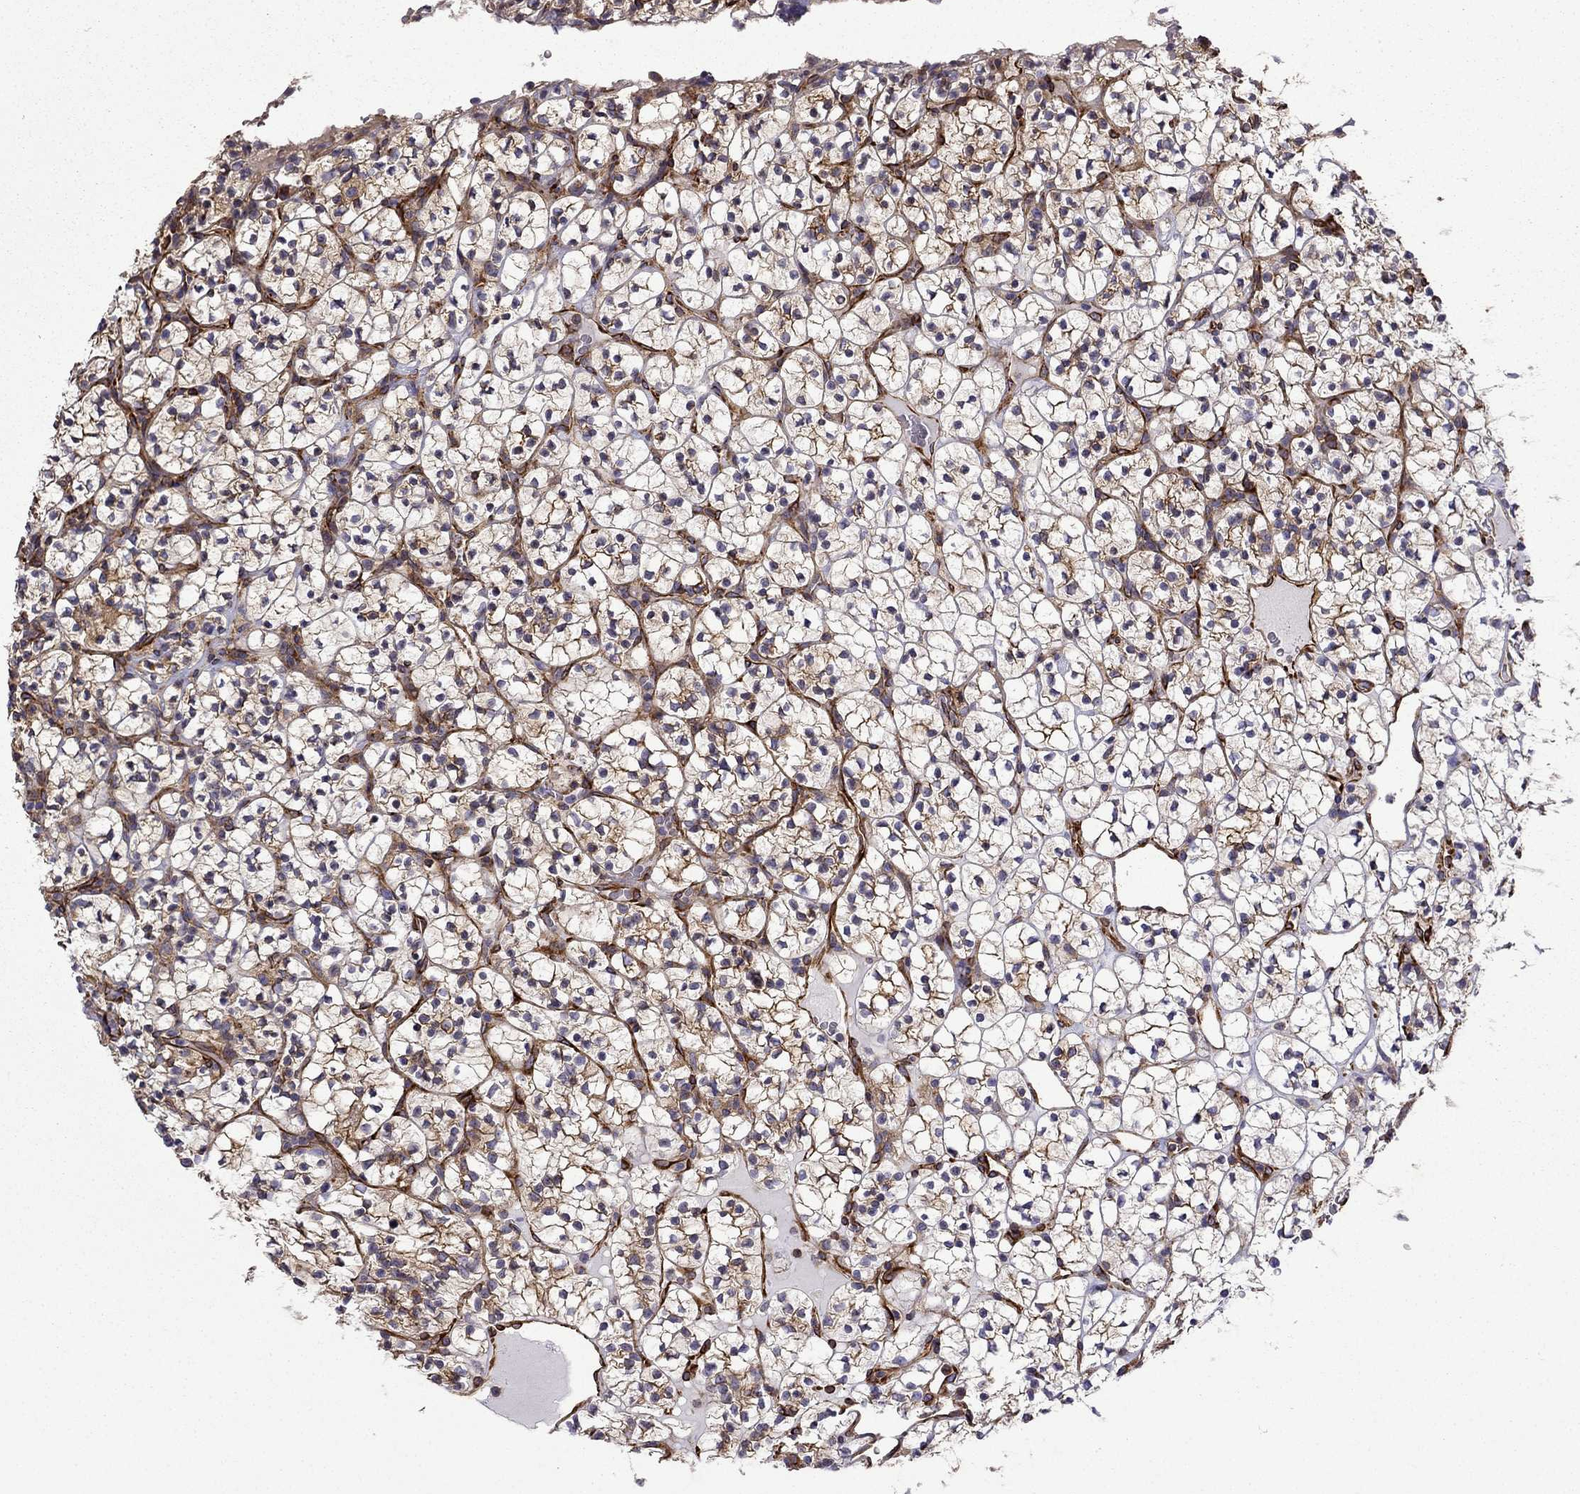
{"staining": {"intensity": "moderate", "quantity": ">75%", "location": "cytoplasmic/membranous"}, "tissue": "renal cancer", "cell_type": "Tumor cells", "image_type": "cancer", "snomed": [{"axis": "morphology", "description": "Adenocarcinoma, NOS"}, {"axis": "topography", "description": "Kidney"}], "caption": "Moderate cytoplasmic/membranous staining is seen in approximately >75% of tumor cells in renal cancer.", "gene": "MAP4", "patient": {"sex": "female", "age": 89}}